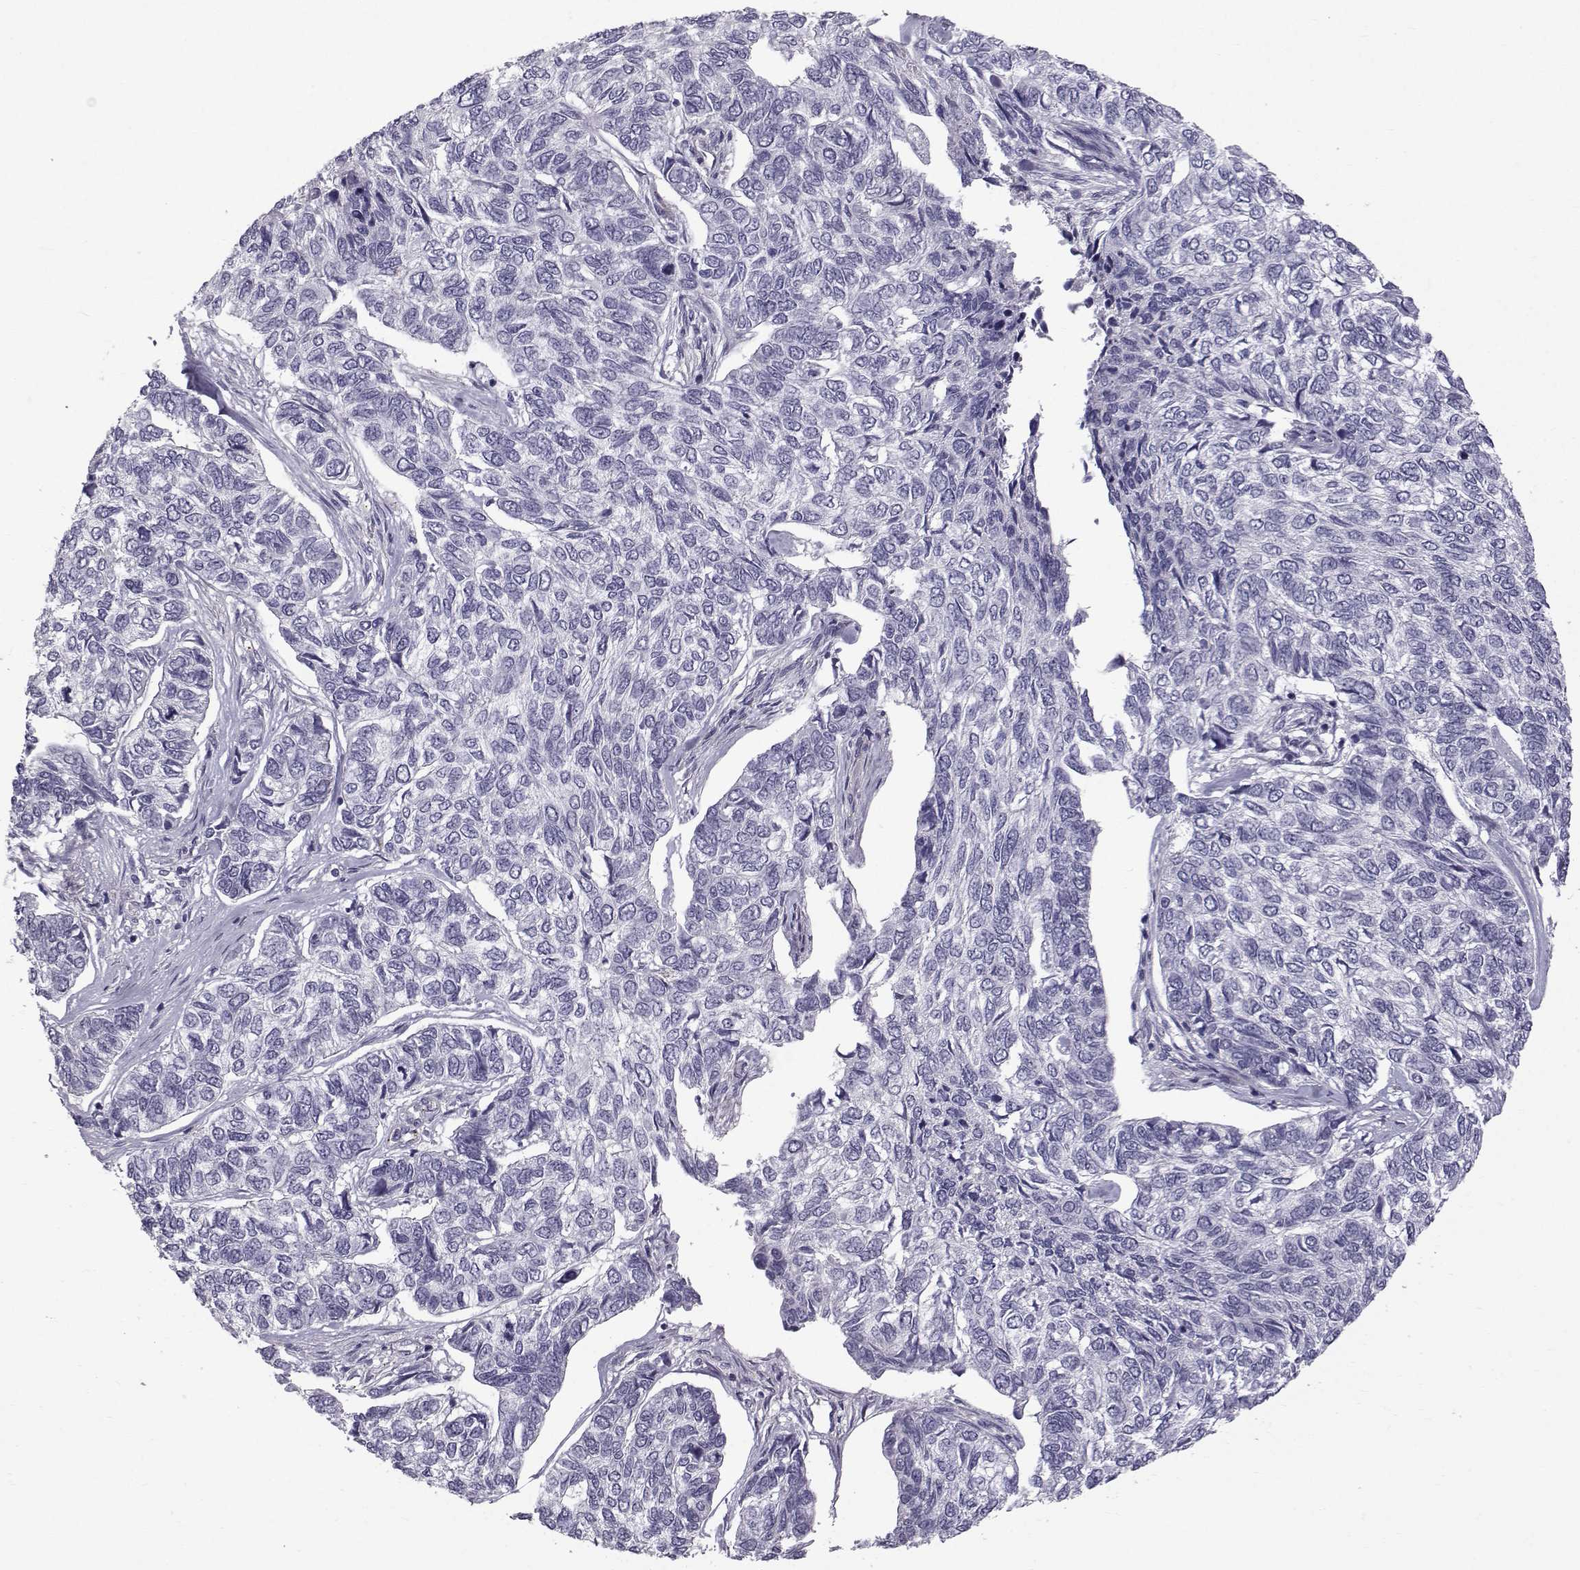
{"staining": {"intensity": "negative", "quantity": "none", "location": "none"}, "tissue": "skin cancer", "cell_type": "Tumor cells", "image_type": "cancer", "snomed": [{"axis": "morphology", "description": "Basal cell carcinoma"}, {"axis": "topography", "description": "Skin"}], "caption": "This is an immunohistochemistry micrograph of basal cell carcinoma (skin). There is no expression in tumor cells.", "gene": "CALCR", "patient": {"sex": "female", "age": 65}}